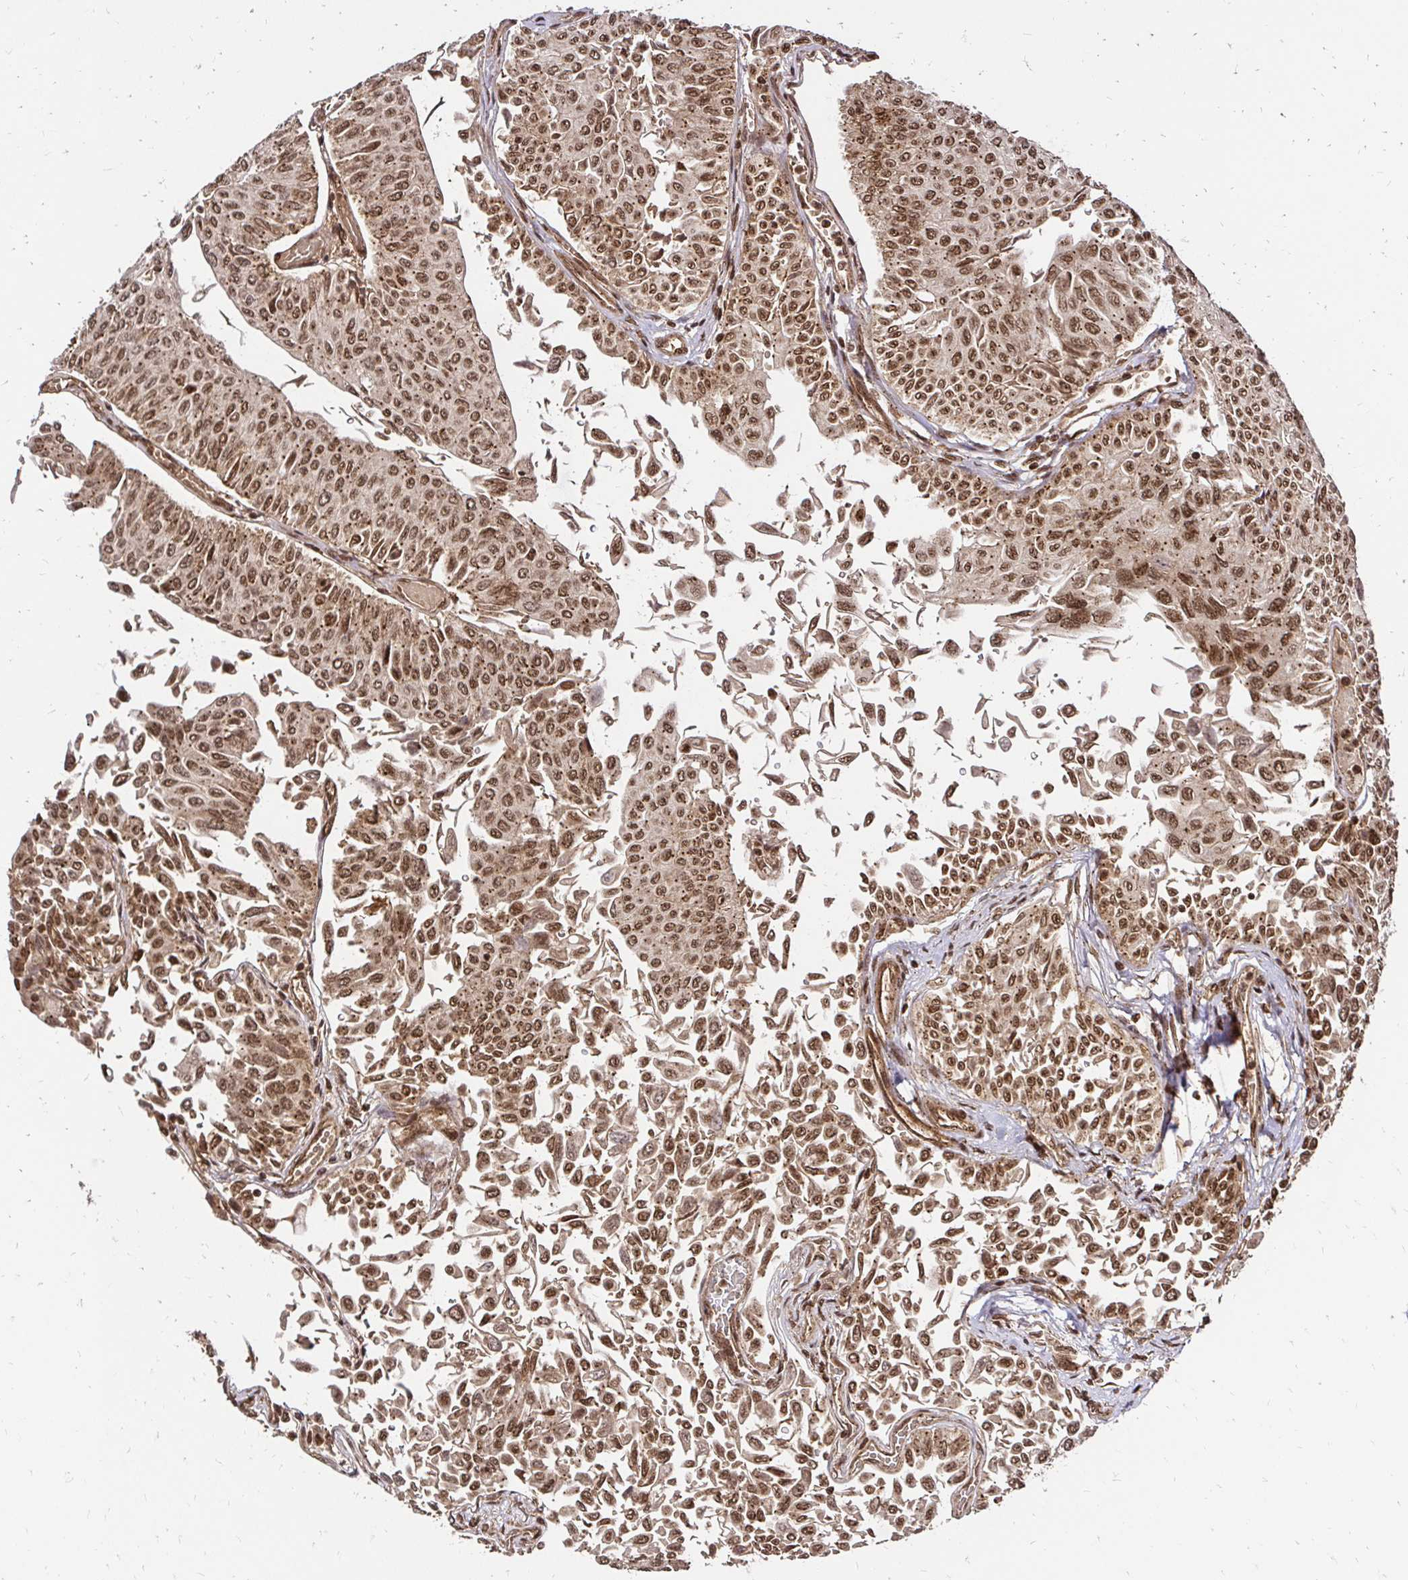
{"staining": {"intensity": "strong", "quantity": ">75%", "location": "cytoplasmic/membranous,nuclear"}, "tissue": "urothelial cancer", "cell_type": "Tumor cells", "image_type": "cancer", "snomed": [{"axis": "morphology", "description": "Urothelial carcinoma, NOS"}, {"axis": "topography", "description": "Urinary bladder"}], "caption": "High-power microscopy captured an IHC micrograph of urothelial cancer, revealing strong cytoplasmic/membranous and nuclear positivity in approximately >75% of tumor cells.", "gene": "GLYR1", "patient": {"sex": "male", "age": 59}}